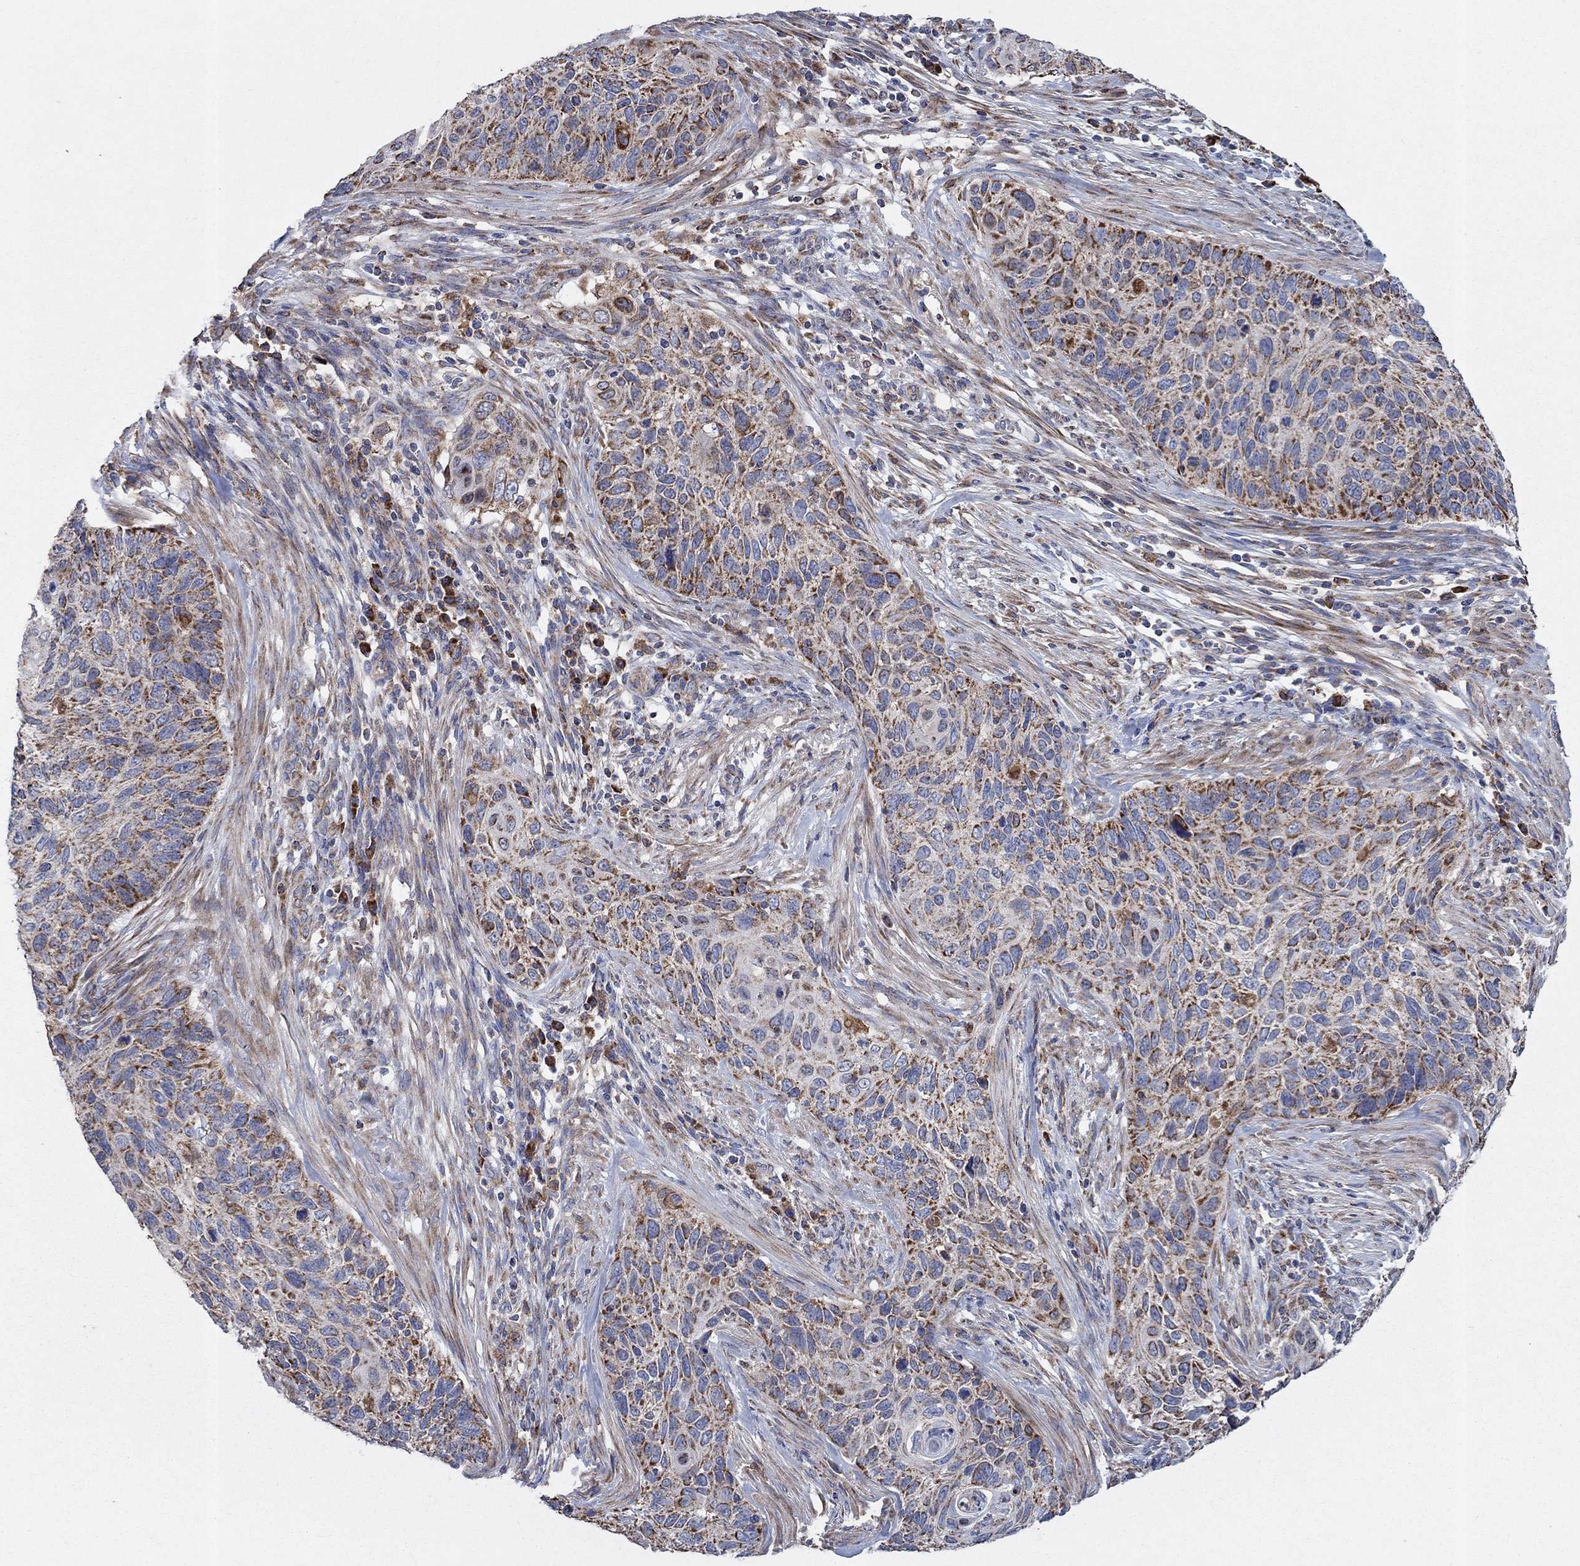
{"staining": {"intensity": "strong", "quantity": "<25%", "location": "cytoplasmic/membranous"}, "tissue": "cervical cancer", "cell_type": "Tumor cells", "image_type": "cancer", "snomed": [{"axis": "morphology", "description": "Squamous cell carcinoma, NOS"}, {"axis": "topography", "description": "Cervix"}], "caption": "Cervical squamous cell carcinoma stained for a protein (brown) displays strong cytoplasmic/membranous positive staining in approximately <25% of tumor cells.", "gene": "NCEH1", "patient": {"sex": "female", "age": 70}}